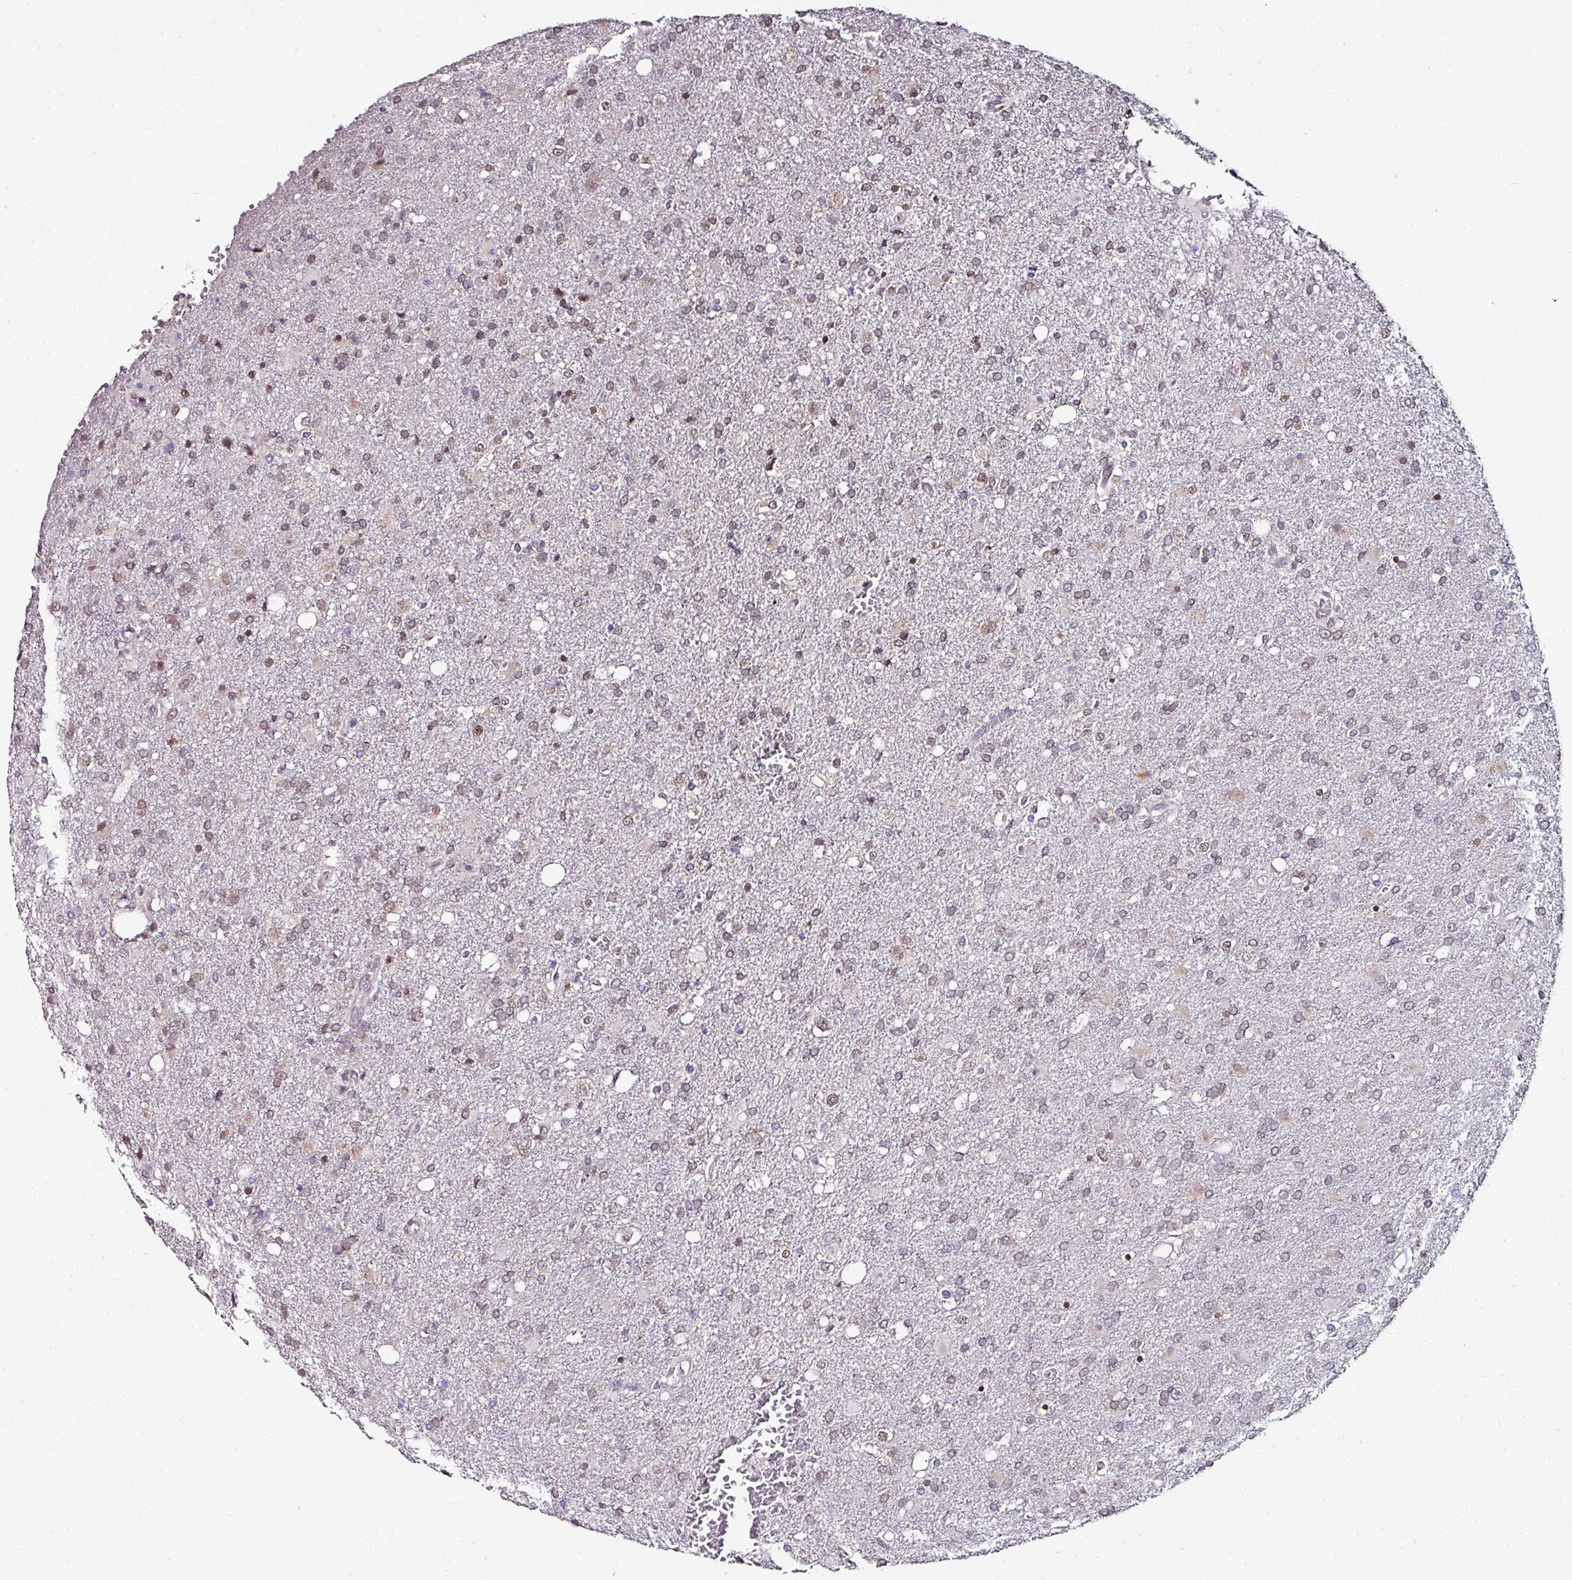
{"staining": {"intensity": "moderate", "quantity": "25%-75%", "location": "cytoplasmic/membranous,nuclear"}, "tissue": "glioma", "cell_type": "Tumor cells", "image_type": "cancer", "snomed": [{"axis": "morphology", "description": "Glioma, malignant, High grade"}, {"axis": "topography", "description": "Brain"}], "caption": "IHC of human glioma reveals medium levels of moderate cytoplasmic/membranous and nuclear staining in approximately 25%-75% of tumor cells. Nuclei are stained in blue.", "gene": "APOLD1", "patient": {"sex": "female", "age": 74}}